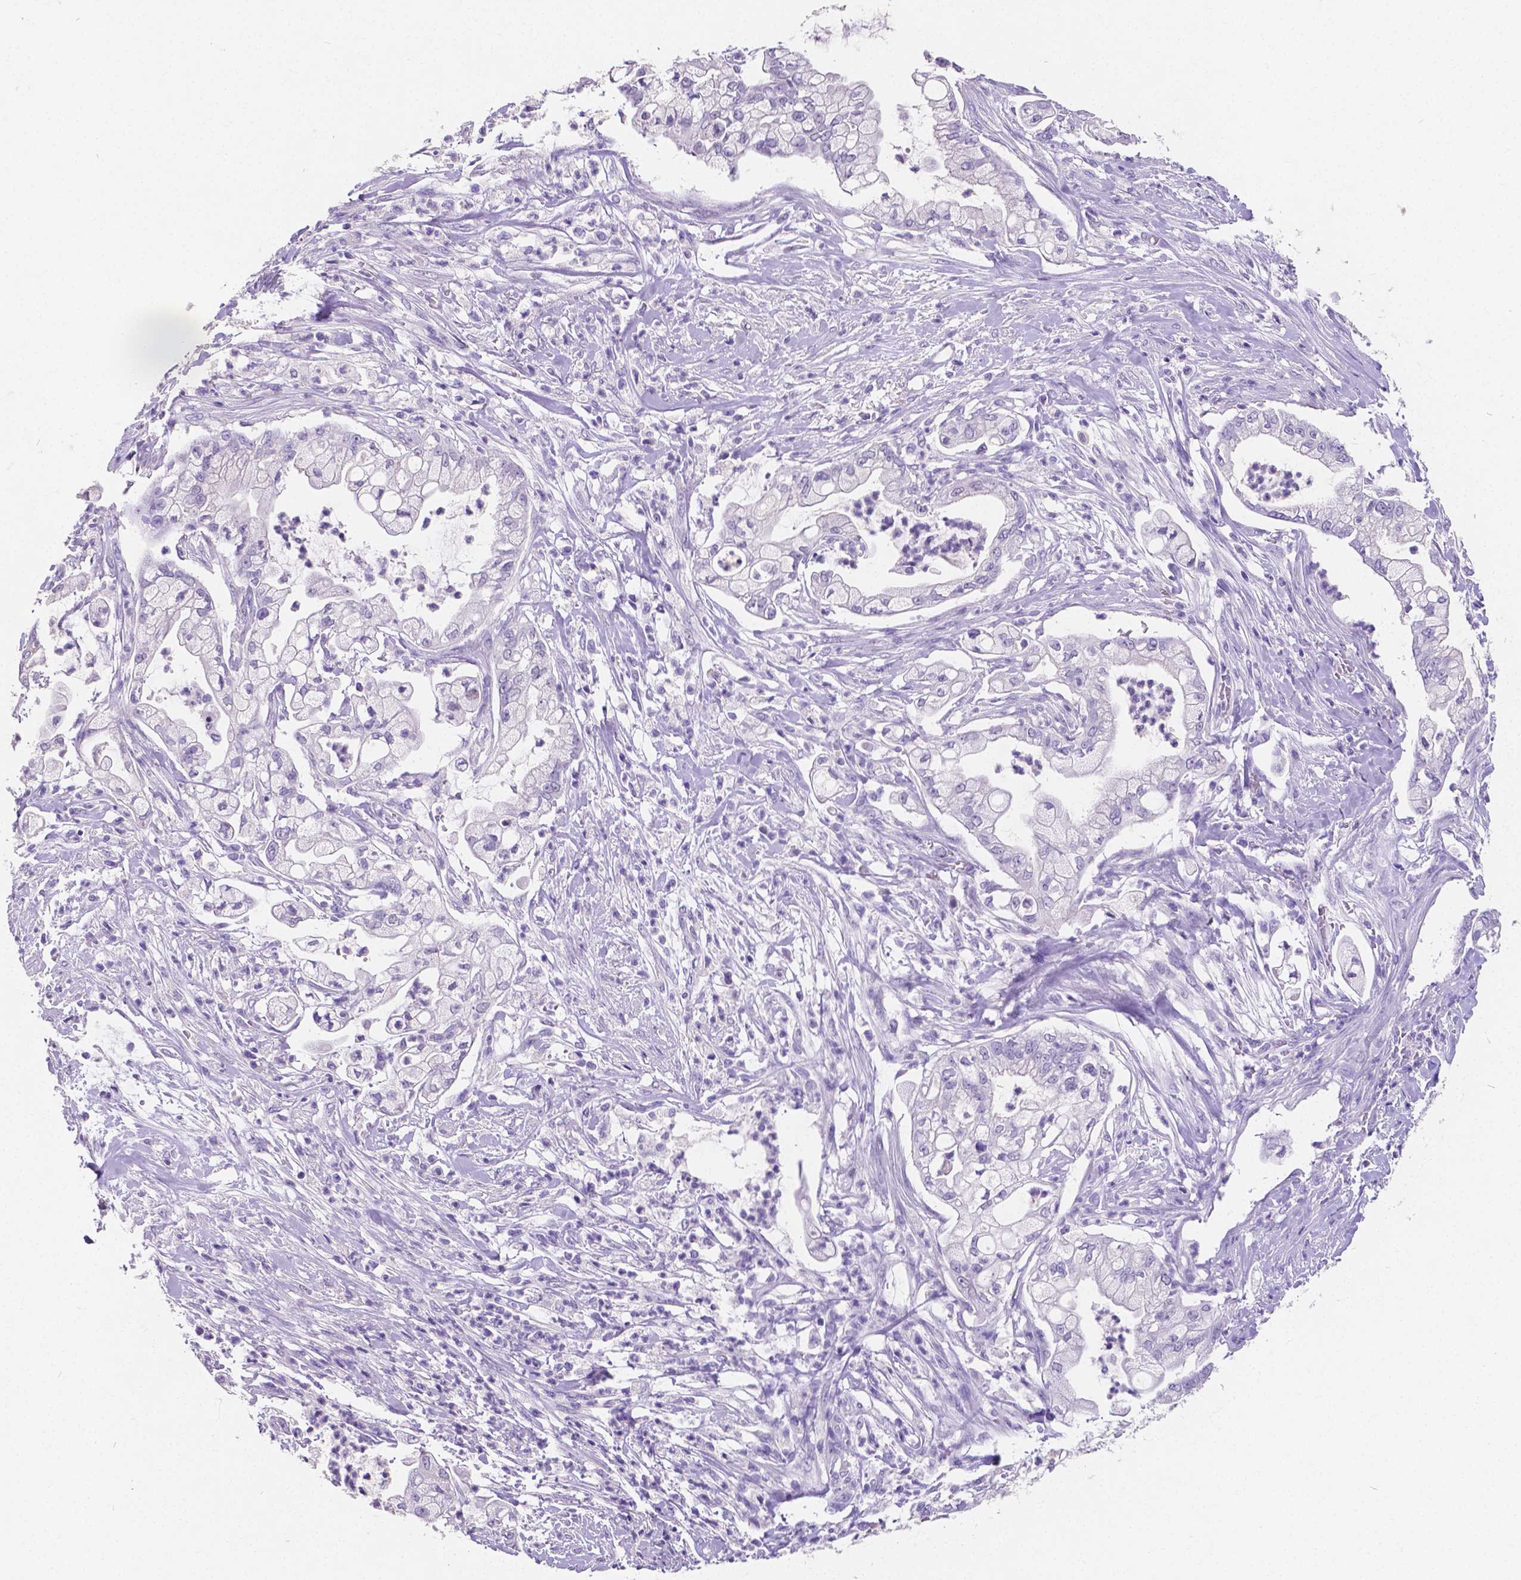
{"staining": {"intensity": "negative", "quantity": "none", "location": "none"}, "tissue": "pancreatic cancer", "cell_type": "Tumor cells", "image_type": "cancer", "snomed": [{"axis": "morphology", "description": "Adenocarcinoma, NOS"}, {"axis": "topography", "description": "Pancreas"}], "caption": "Immunohistochemical staining of pancreatic adenocarcinoma displays no significant staining in tumor cells. The staining is performed using DAB (3,3'-diaminobenzidine) brown chromogen with nuclei counter-stained in using hematoxylin.", "gene": "SATB2", "patient": {"sex": "female", "age": 69}}